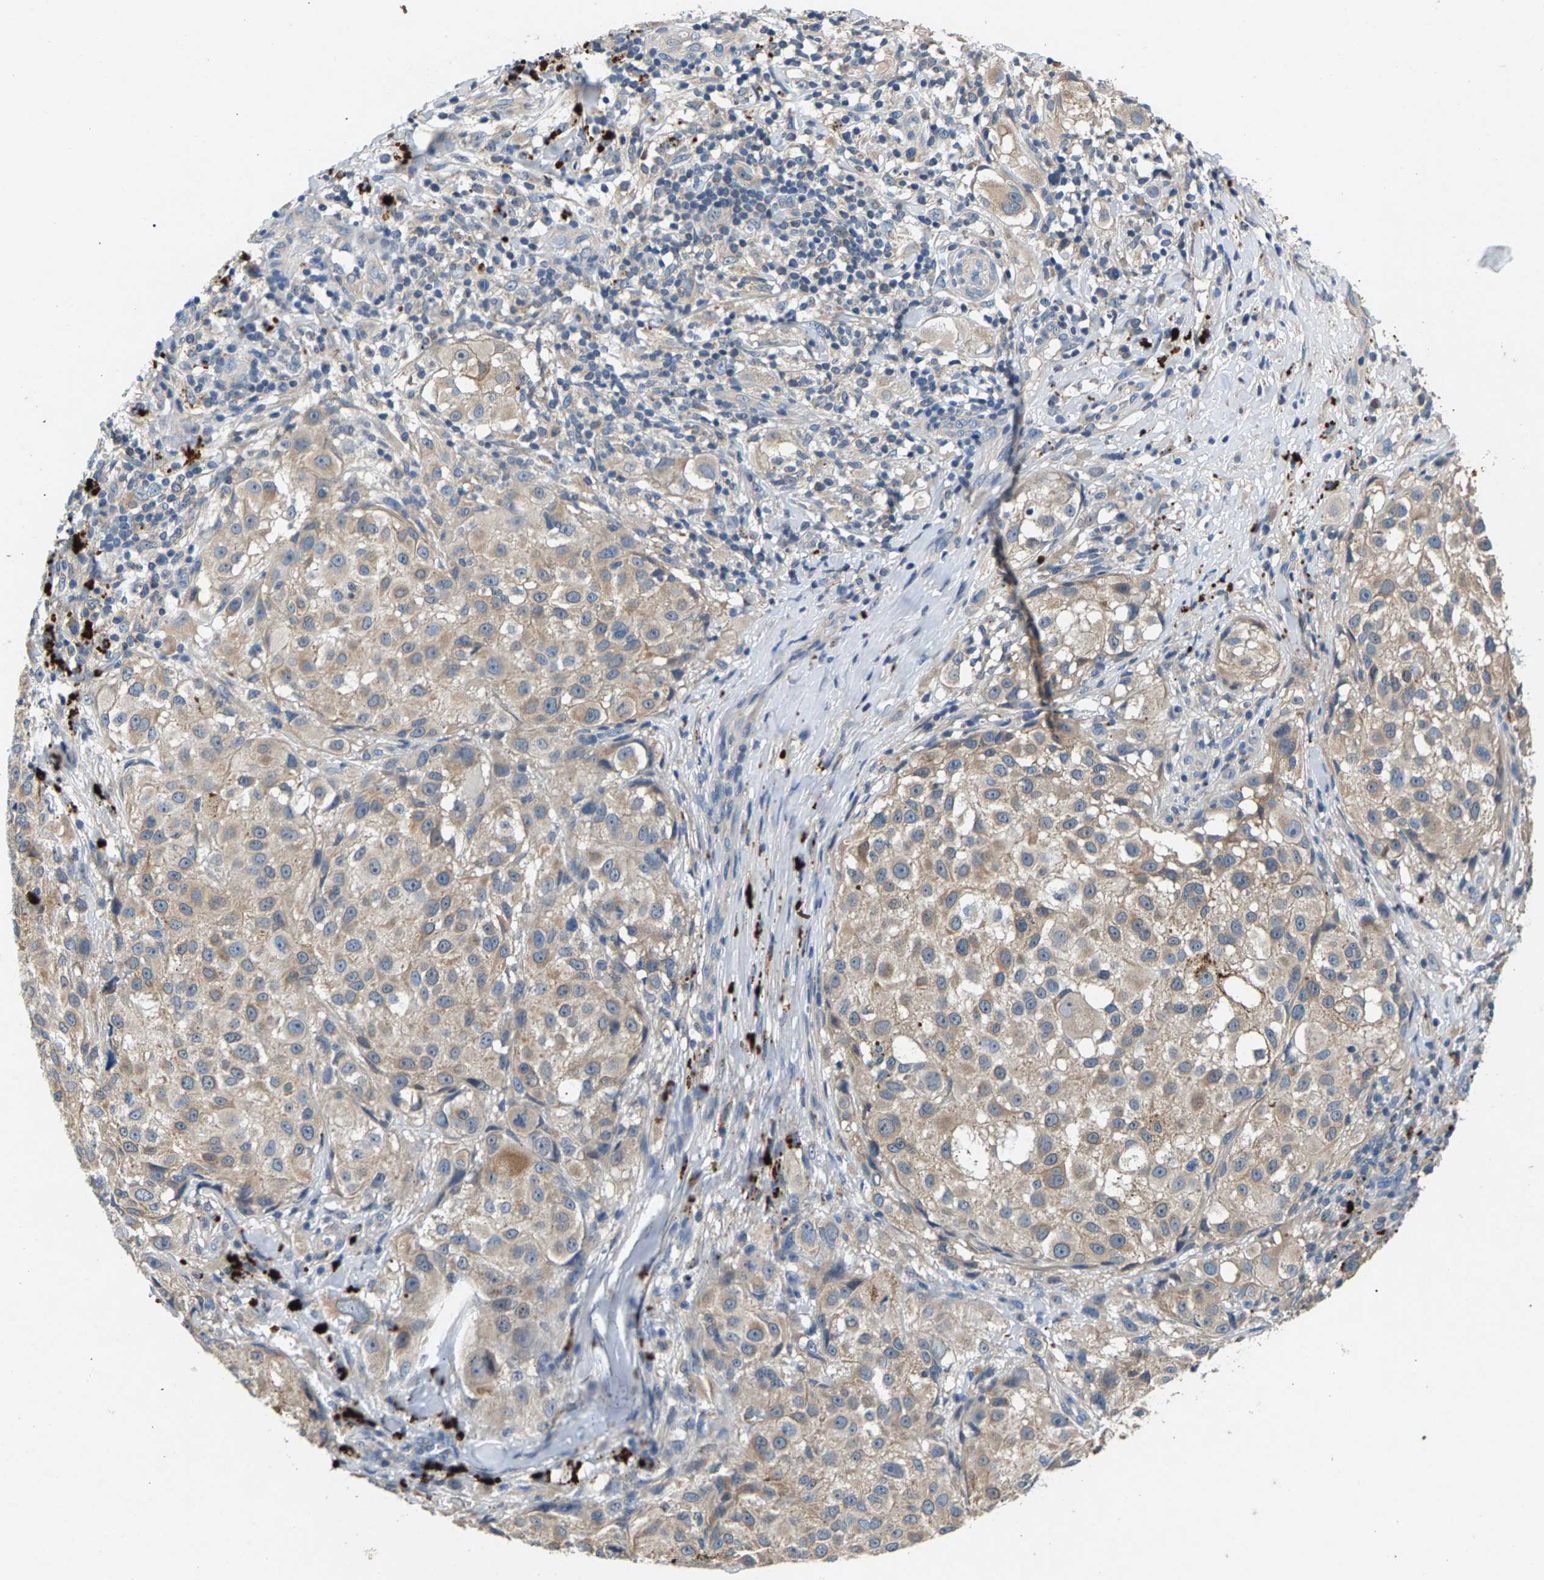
{"staining": {"intensity": "weak", "quantity": ">75%", "location": "cytoplasmic/membranous"}, "tissue": "melanoma", "cell_type": "Tumor cells", "image_type": "cancer", "snomed": [{"axis": "morphology", "description": "Necrosis, NOS"}, {"axis": "morphology", "description": "Malignant melanoma, NOS"}, {"axis": "topography", "description": "Skin"}], "caption": "Protein expression analysis of human malignant melanoma reveals weak cytoplasmic/membranous positivity in about >75% of tumor cells.", "gene": "NT5C", "patient": {"sex": "female", "age": 87}}